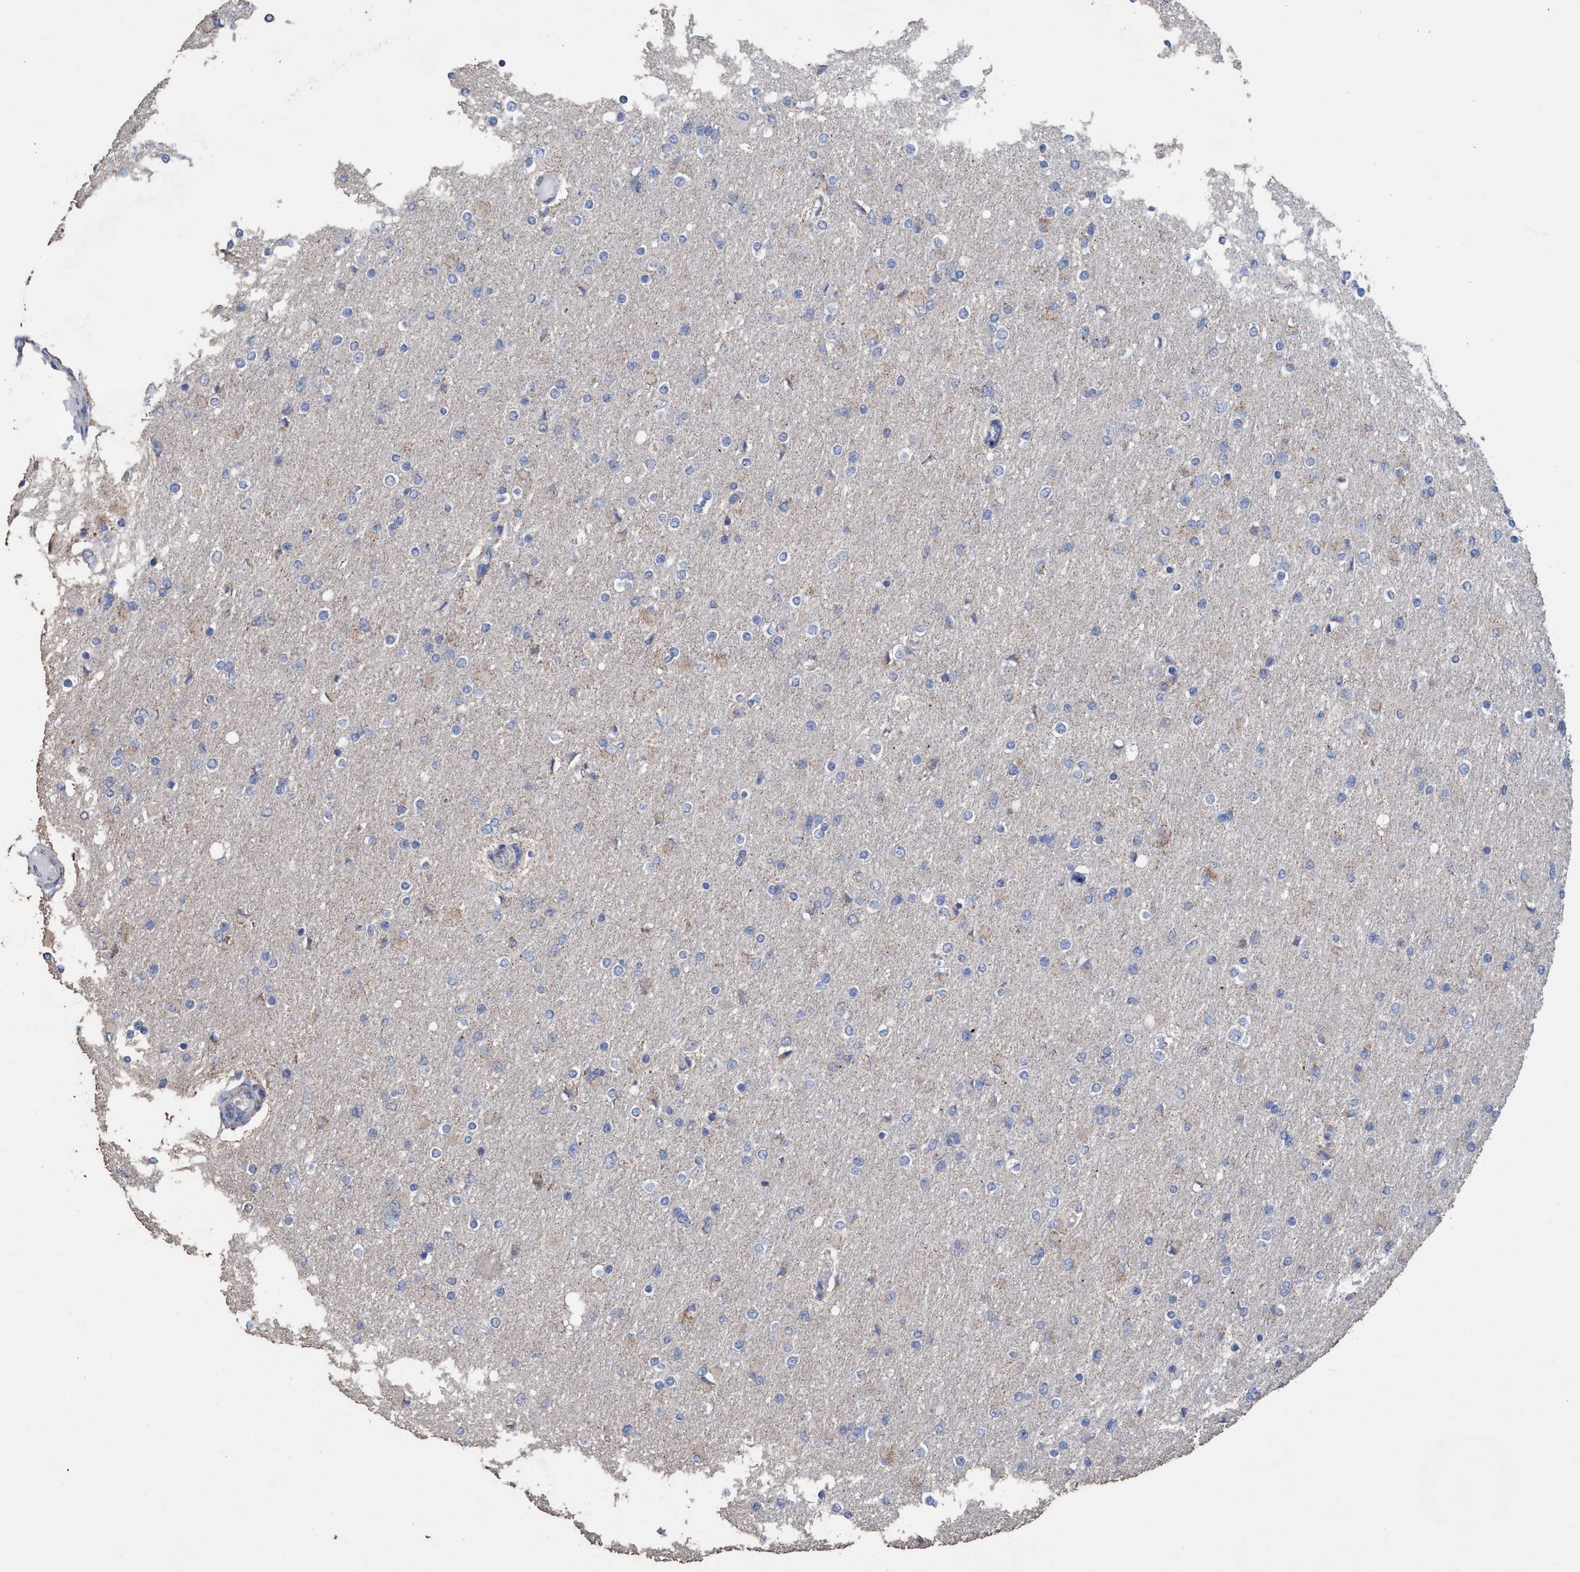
{"staining": {"intensity": "negative", "quantity": "none", "location": "none"}, "tissue": "glioma", "cell_type": "Tumor cells", "image_type": "cancer", "snomed": [{"axis": "morphology", "description": "Glioma, malignant, High grade"}, {"axis": "topography", "description": "Cerebral cortex"}], "caption": "Immunohistochemical staining of human malignant glioma (high-grade) shows no significant staining in tumor cells.", "gene": "RSAD1", "patient": {"sex": "female", "age": 36}}